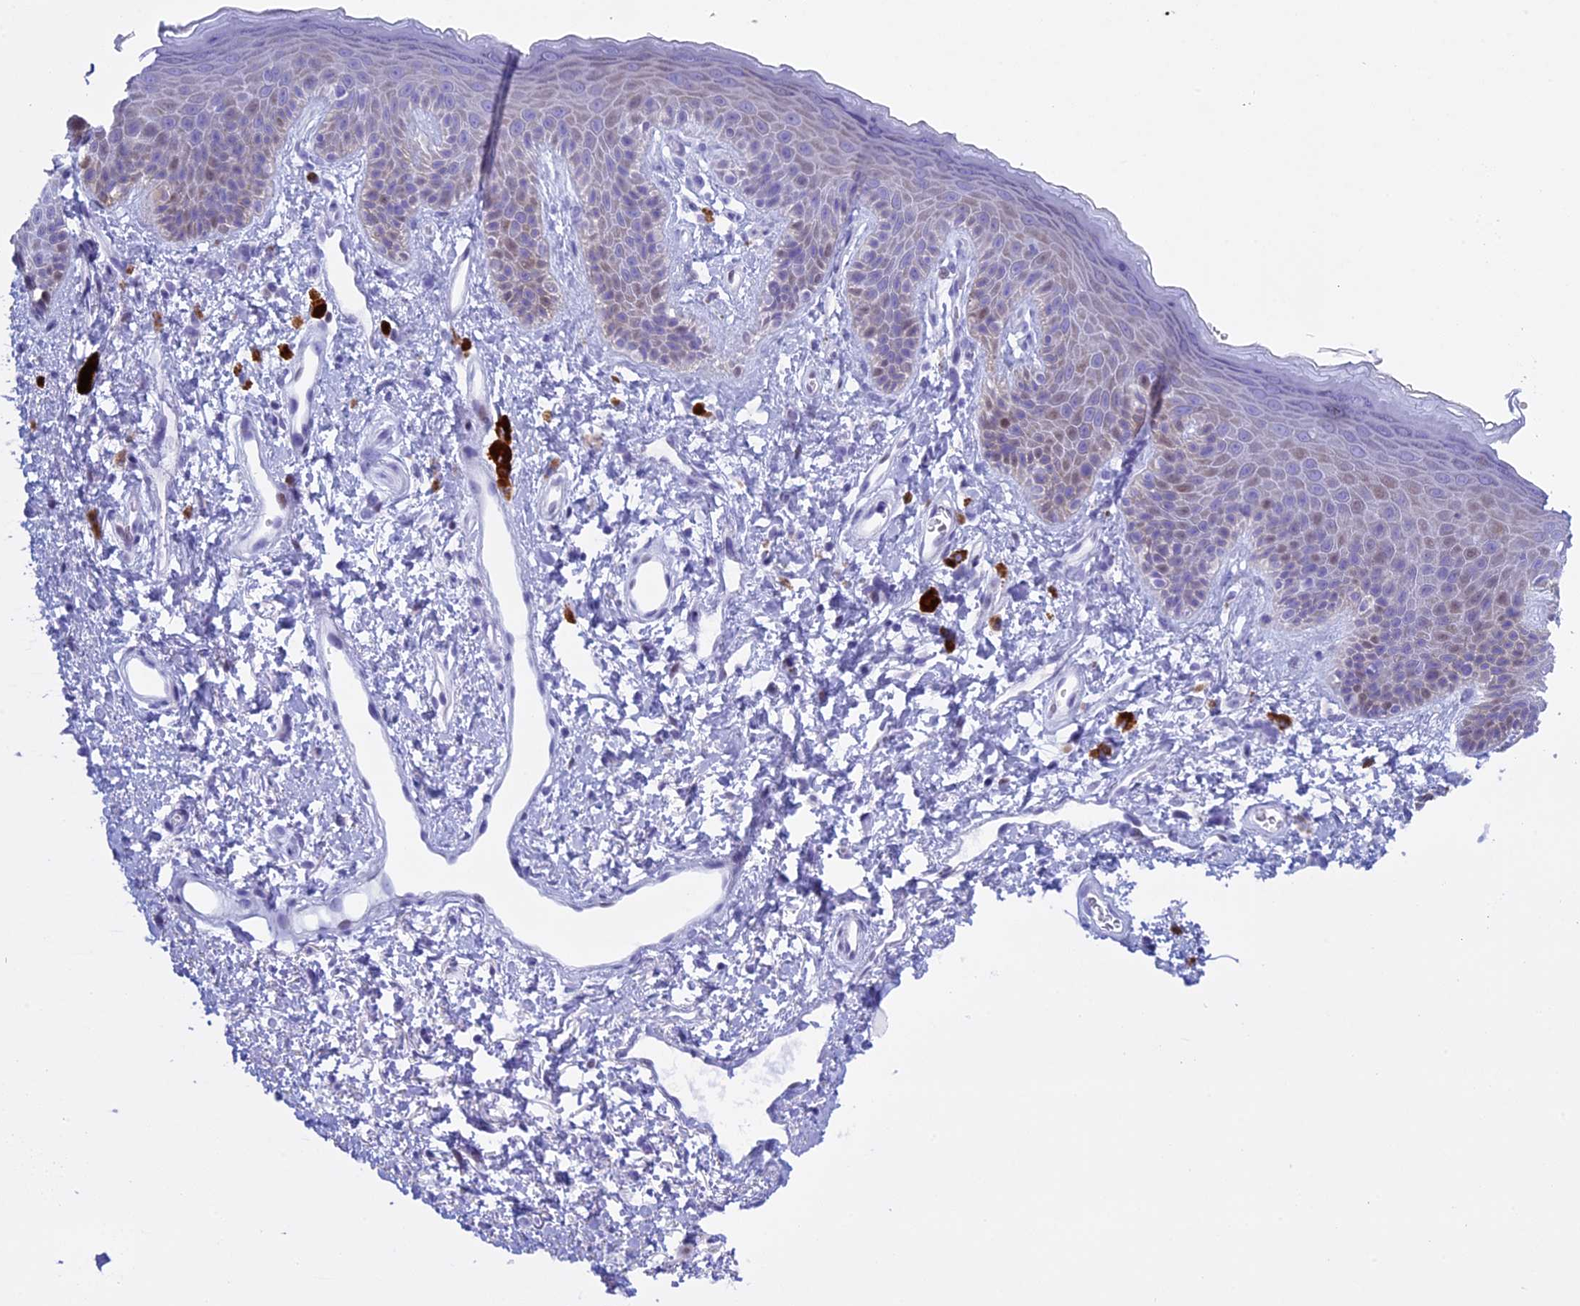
{"staining": {"intensity": "weak", "quantity": "<25%", "location": "nuclear"}, "tissue": "skin", "cell_type": "Epidermal cells", "image_type": "normal", "snomed": [{"axis": "morphology", "description": "Normal tissue, NOS"}, {"axis": "topography", "description": "Anal"}], "caption": "Protein analysis of benign skin exhibits no significant positivity in epidermal cells.", "gene": "KCTD21", "patient": {"sex": "female", "age": 46}}